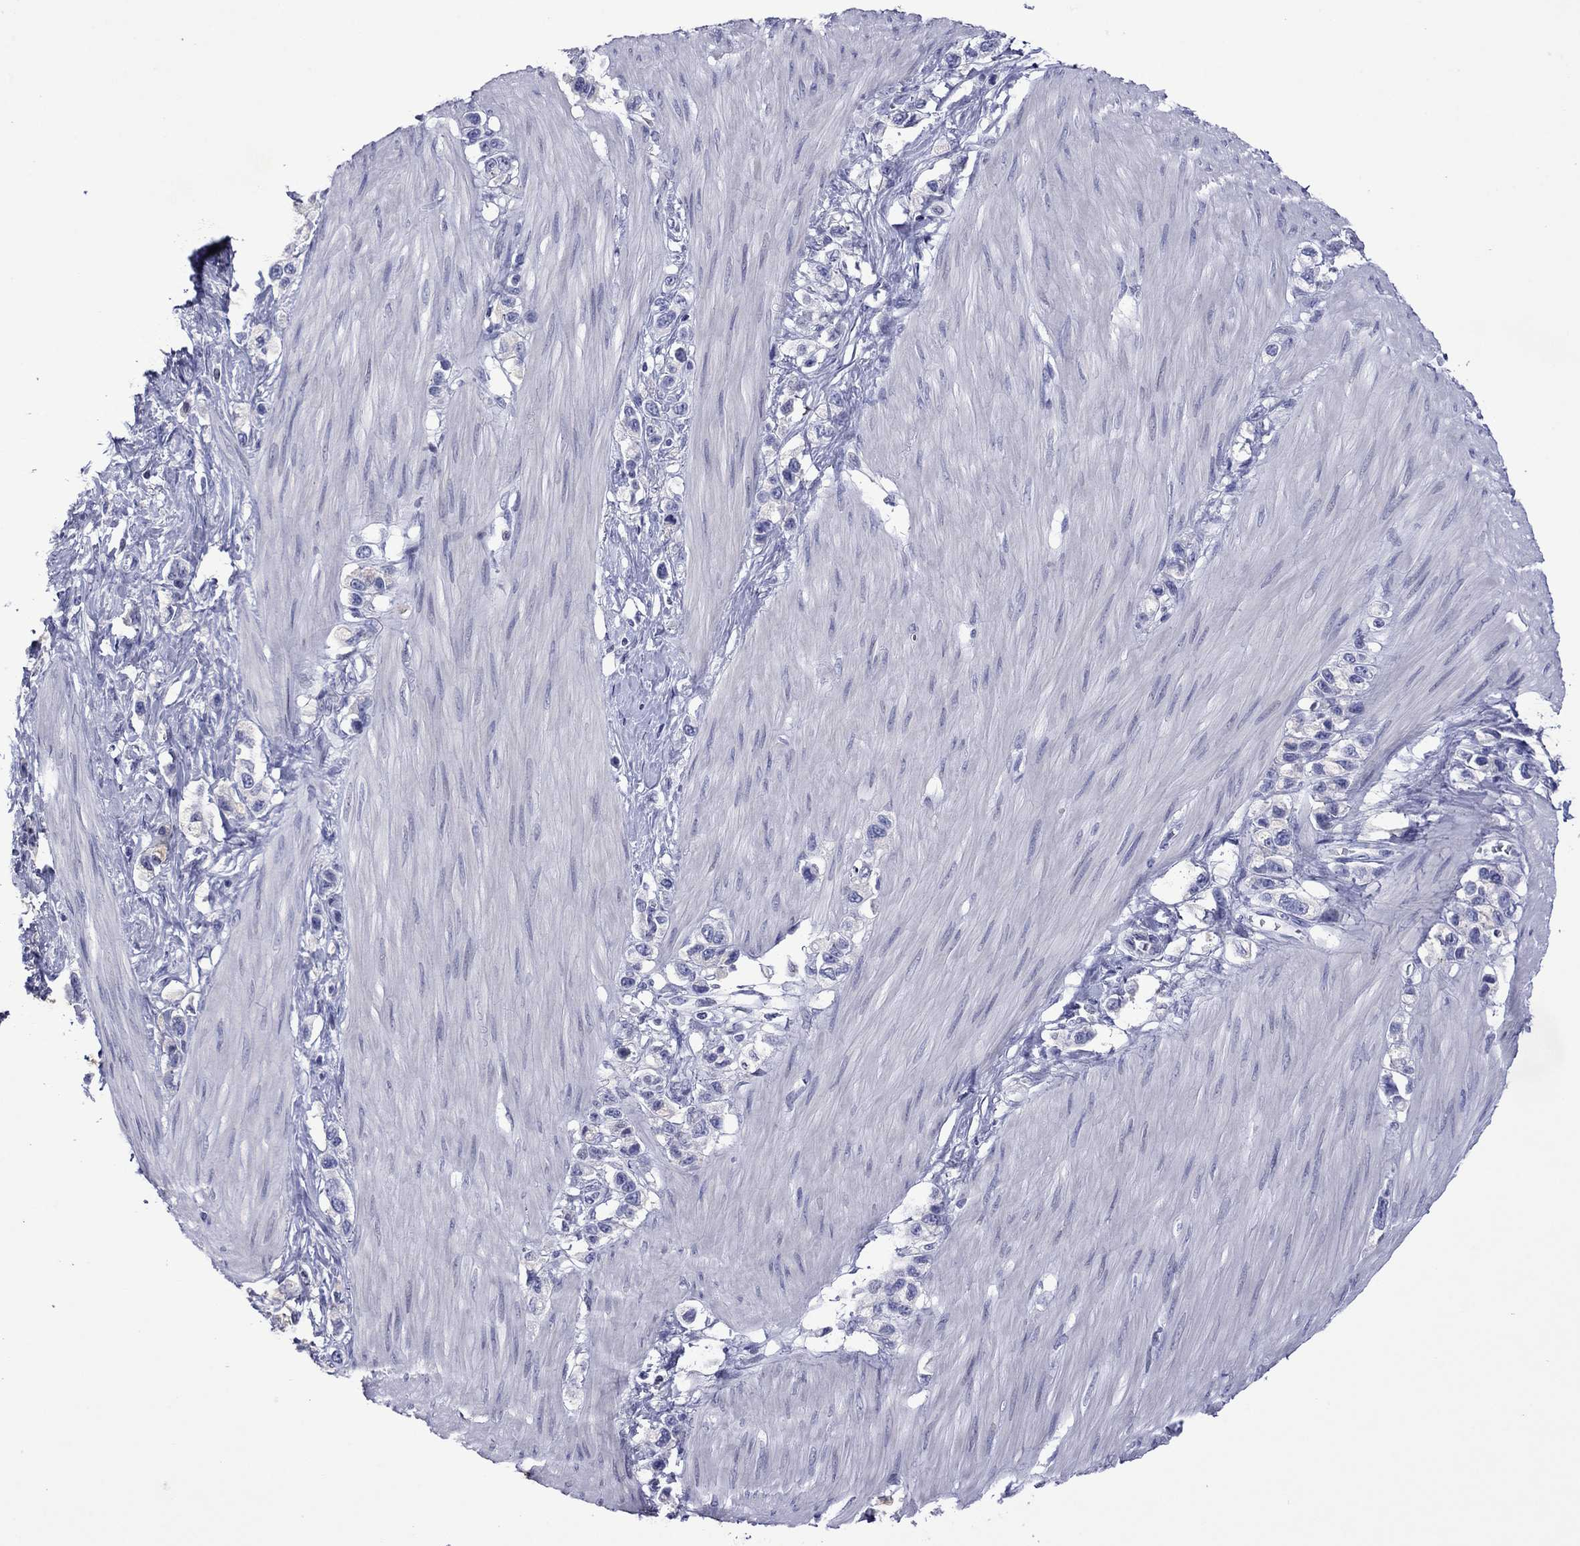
{"staining": {"intensity": "negative", "quantity": "none", "location": "none"}, "tissue": "stomach cancer", "cell_type": "Tumor cells", "image_type": "cancer", "snomed": [{"axis": "morphology", "description": "Normal tissue, NOS"}, {"axis": "morphology", "description": "Adenocarcinoma, NOS"}, {"axis": "morphology", "description": "Adenocarcinoma, High grade"}, {"axis": "topography", "description": "Stomach, upper"}, {"axis": "topography", "description": "Stomach"}], "caption": "Tumor cells are negative for protein expression in human stomach cancer. (Stains: DAB (3,3'-diaminobenzidine) immunohistochemistry (IHC) with hematoxylin counter stain, Microscopy: brightfield microscopy at high magnification).", "gene": "PIWIL1", "patient": {"sex": "female", "age": 65}}